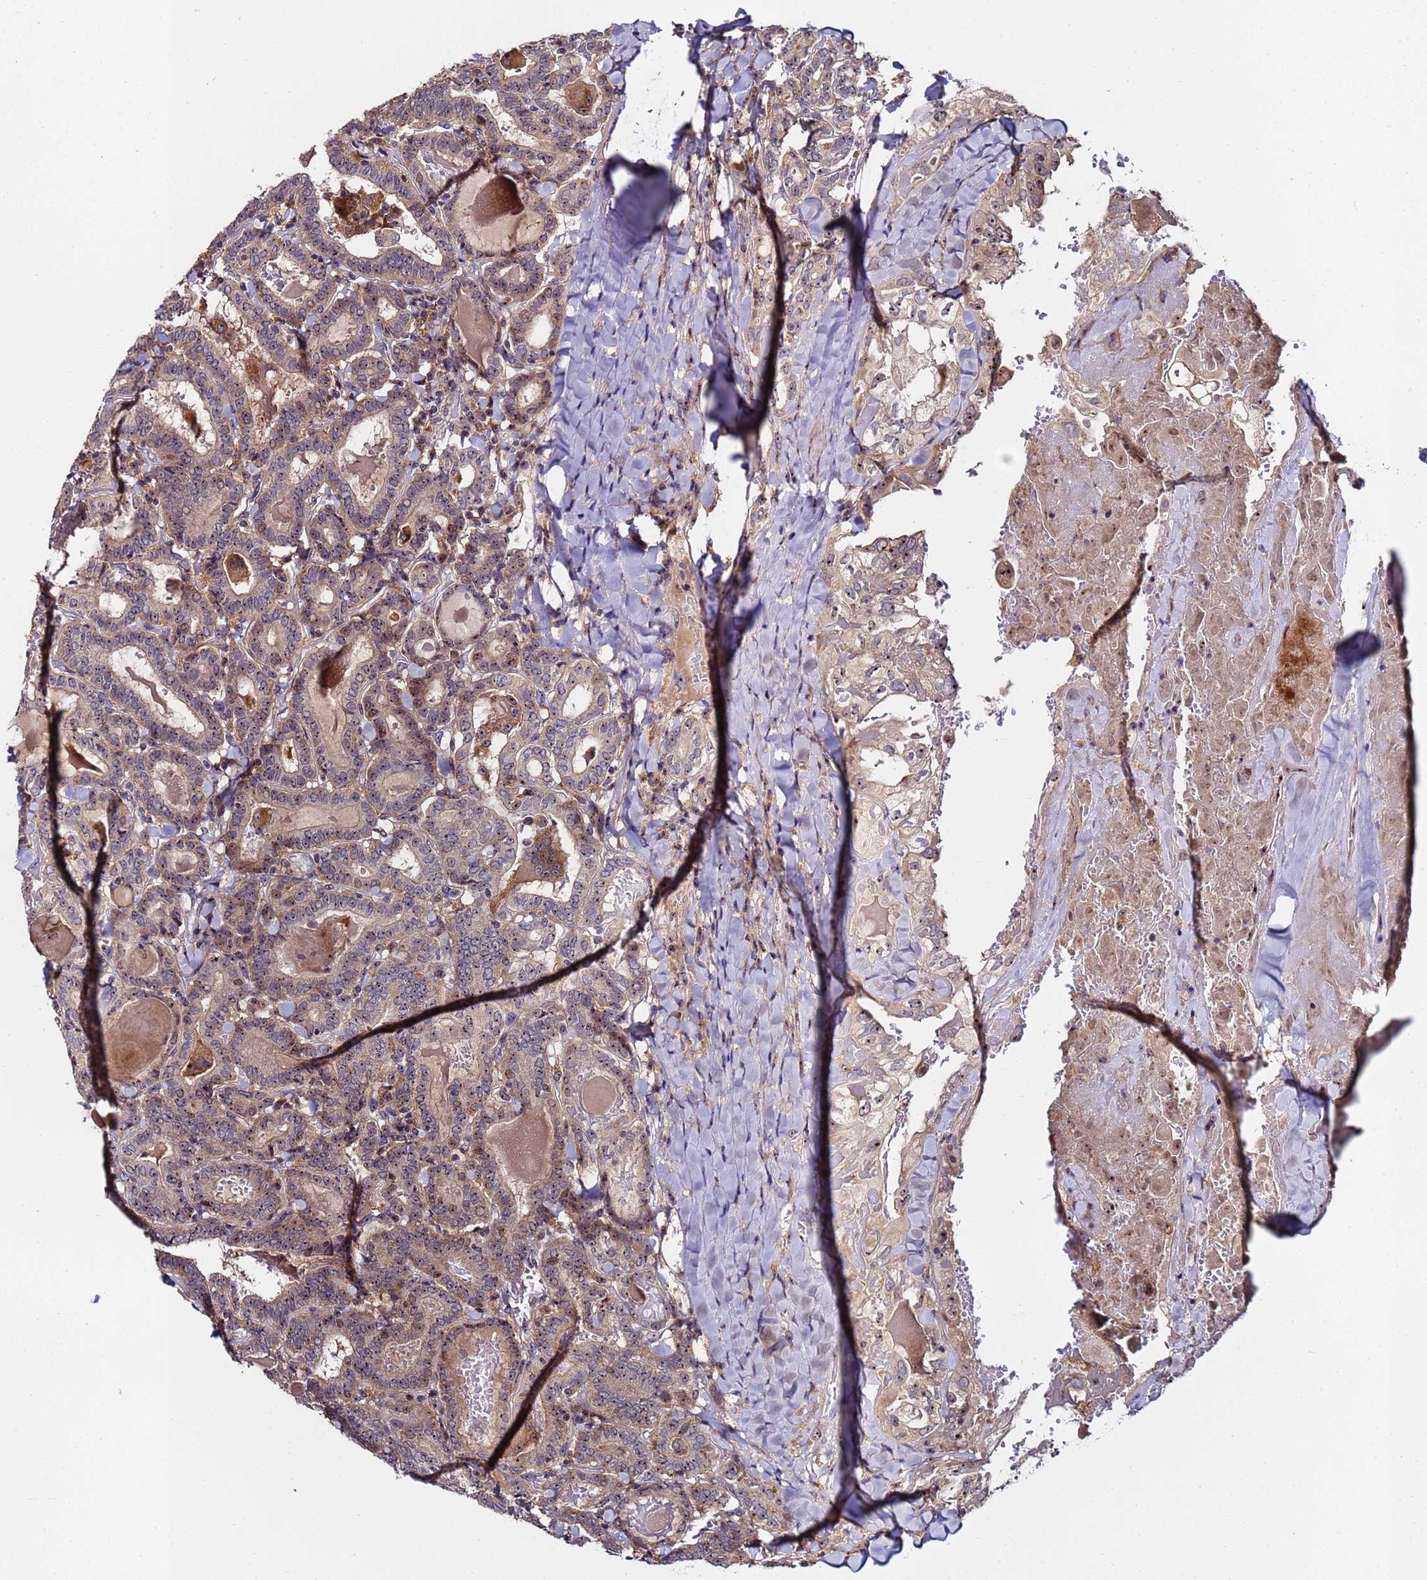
{"staining": {"intensity": "weak", "quantity": ">75%", "location": "cytoplasmic/membranous,nuclear"}, "tissue": "thyroid cancer", "cell_type": "Tumor cells", "image_type": "cancer", "snomed": [{"axis": "morphology", "description": "Papillary adenocarcinoma, NOS"}, {"axis": "topography", "description": "Thyroid gland"}], "caption": "Approximately >75% of tumor cells in thyroid cancer display weak cytoplasmic/membranous and nuclear protein staining as visualized by brown immunohistochemical staining.", "gene": "KRI1", "patient": {"sex": "female", "age": 72}}